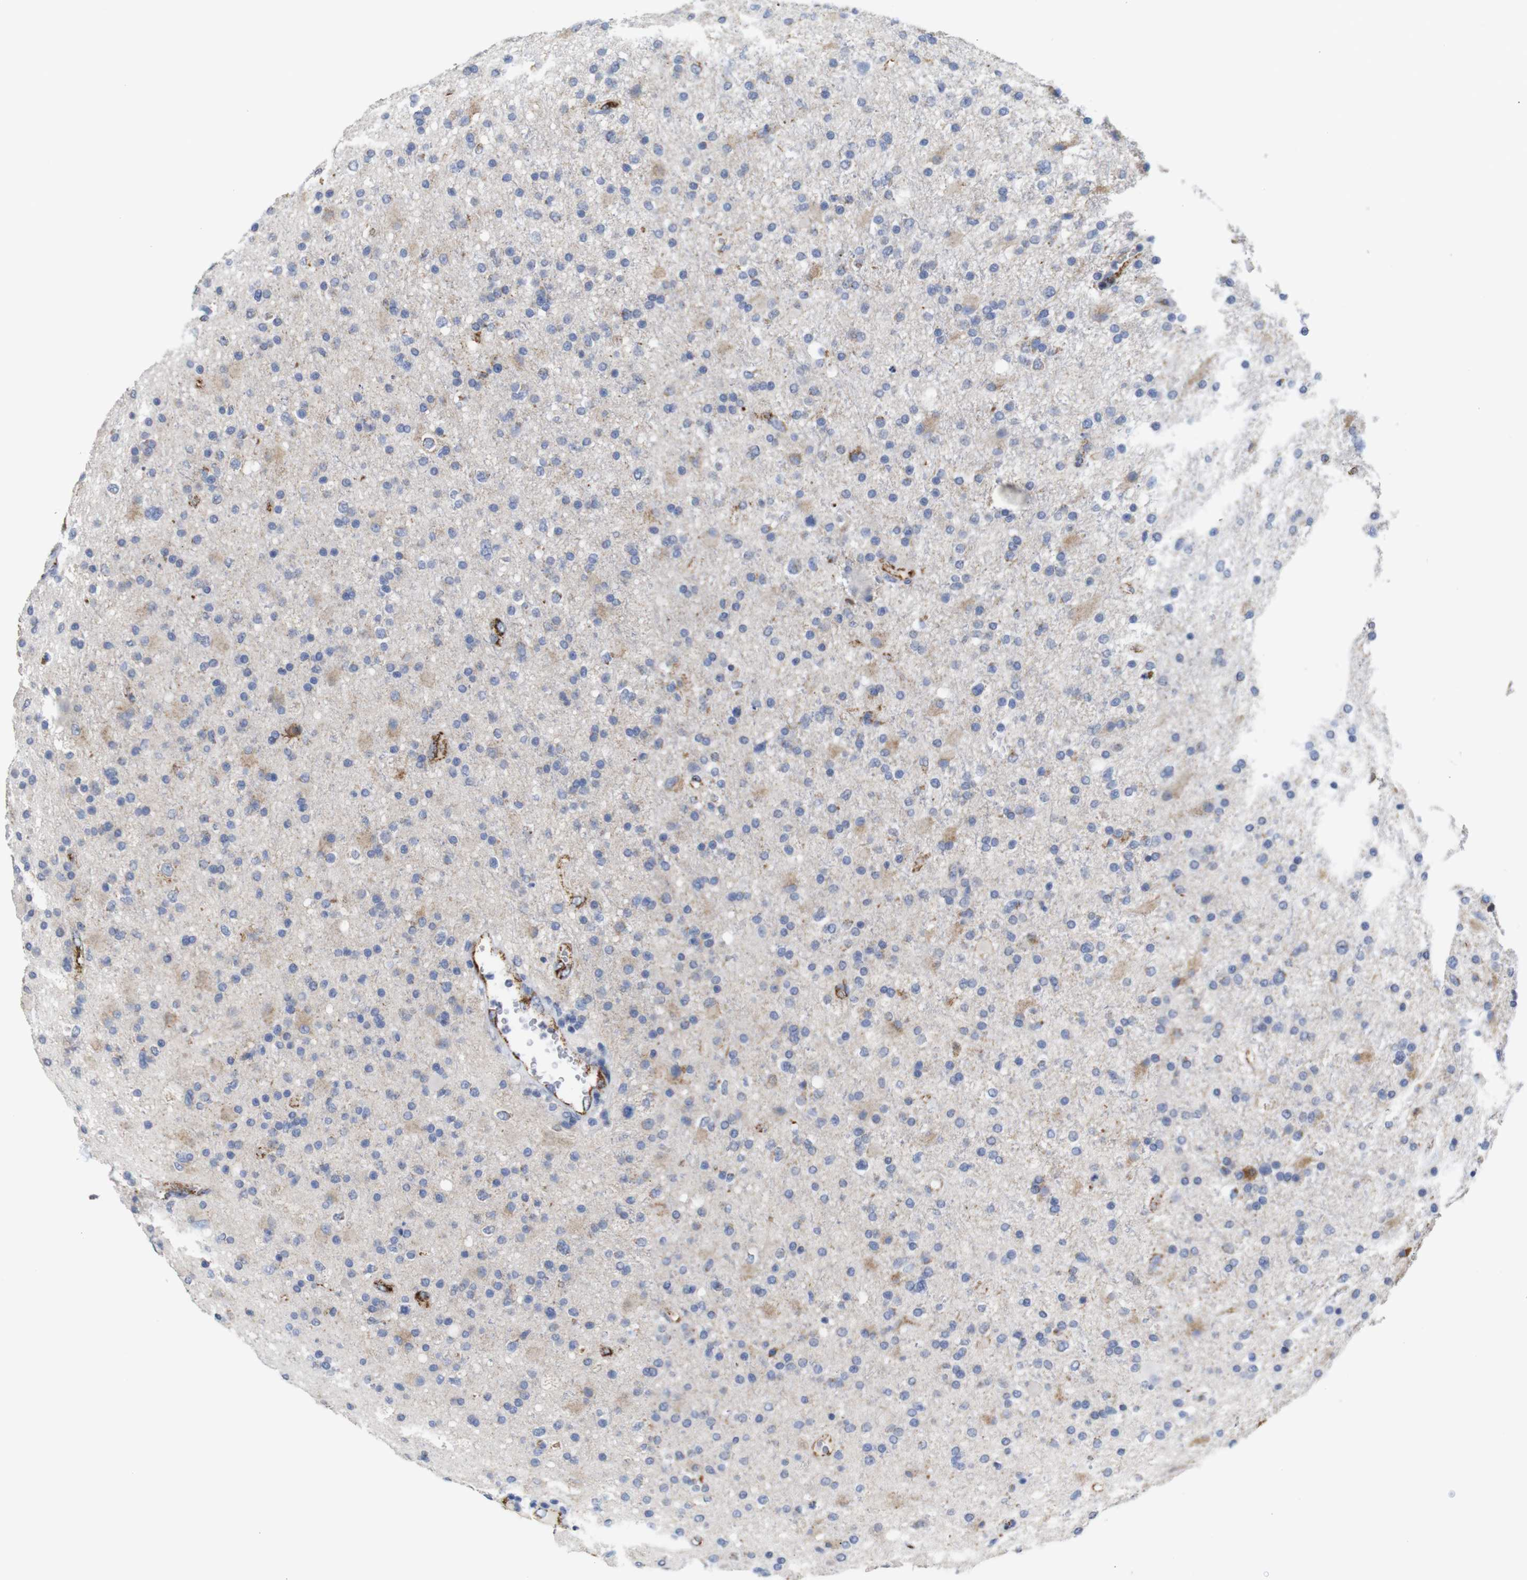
{"staining": {"intensity": "moderate", "quantity": "25%-75%", "location": "cytoplasmic/membranous"}, "tissue": "glioma", "cell_type": "Tumor cells", "image_type": "cancer", "snomed": [{"axis": "morphology", "description": "Glioma, malignant, High grade"}, {"axis": "topography", "description": "Brain"}], "caption": "The micrograph demonstrates staining of glioma, revealing moderate cytoplasmic/membranous protein expression (brown color) within tumor cells.", "gene": "MAOA", "patient": {"sex": "male", "age": 33}}